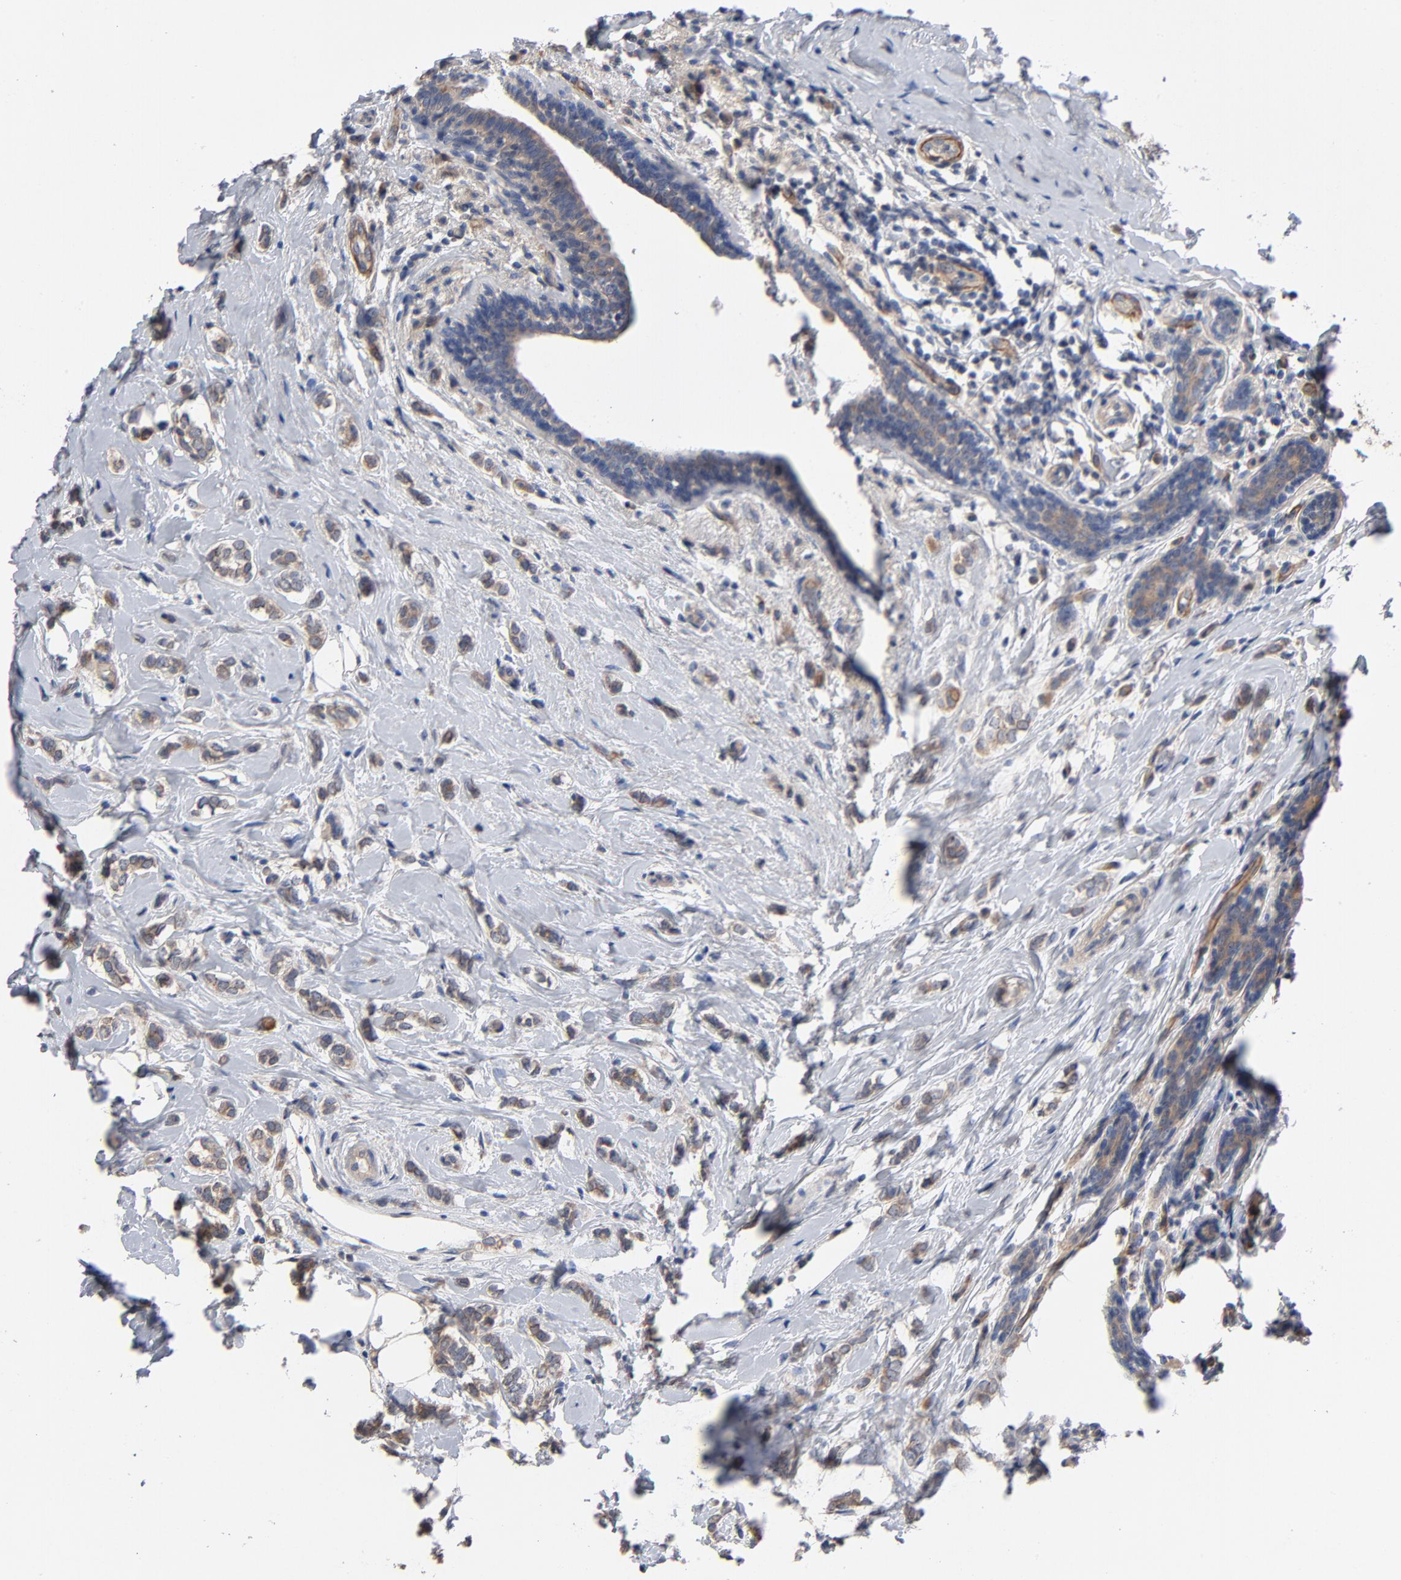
{"staining": {"intensity": "moderate", "quantity": ">75%", "location": "cytoplasmic/membranous"}, "tissue": "breast cancer", "cell_type": "Tumor cells", "image_type": "cancer", "snomed": [{"axis": "morphology", "description": "Normal tissue, NOS"}, {"axis": "morphology", "description": "Lobular carcinoma"}, {"axis": "topography", "description": "Breast"}], "caption": "Immunohistochemical staining of breast lobular carcinoma demonstrates medium levels of moderate cytoplasmic/membranous protein staining in approximately >75% of tumor cells.", "gene": "CCDC134", "patient": {"sex": "female", "age": 47}}